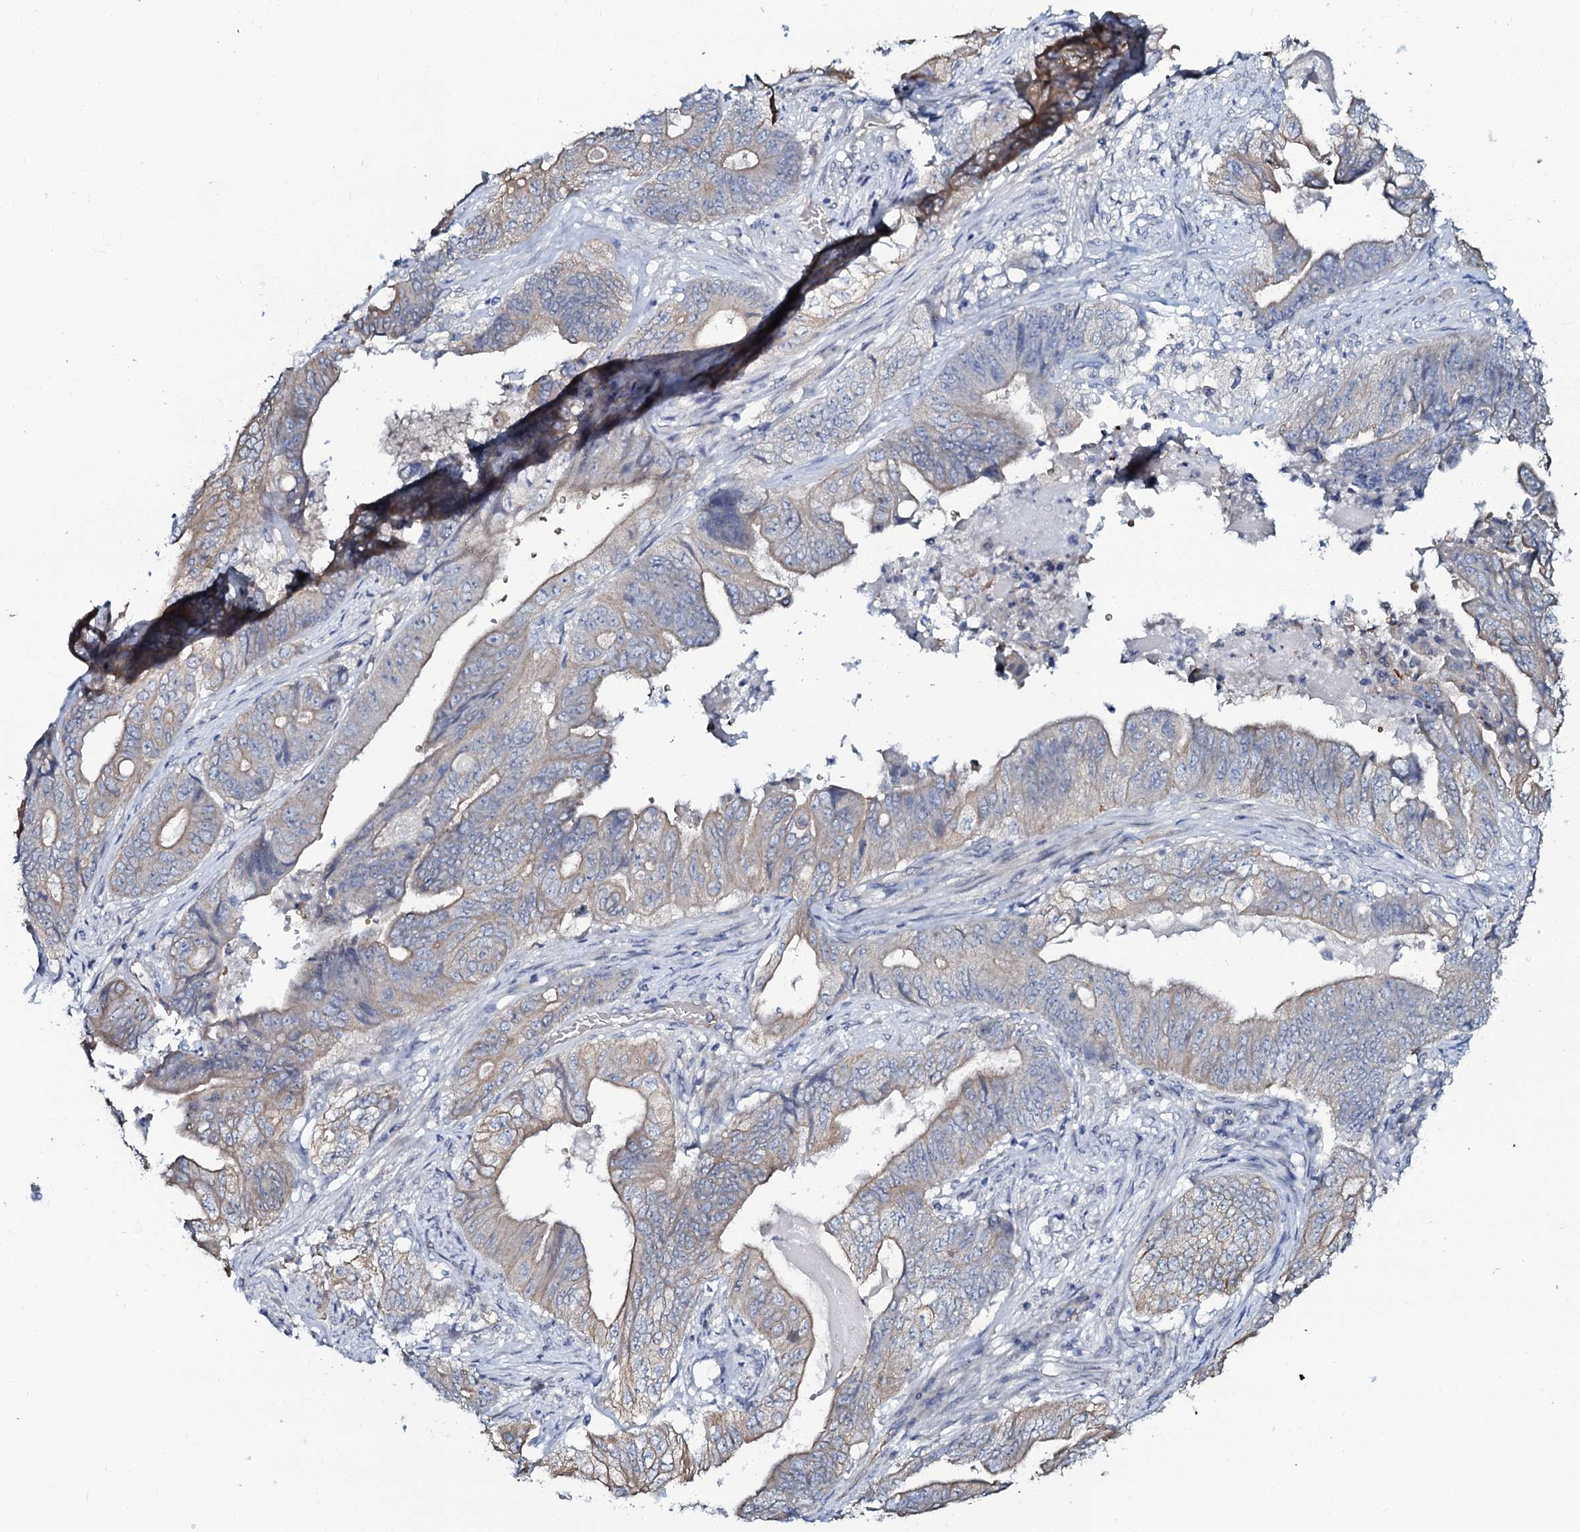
{"staining": {"intensity": "weak", "quantity": "25%-75%", "location": "cytoplasmic/membranous"}, "tissue": "stomach cancer", "cell_type": "Tumor cells", "image_type": "cancer", "snomed": [{"axis": "morphology", "description": "Adenocarcinoma, NOS"}, {"axis": "topography", "description": "Stomach"}], "caption": "A high-resolution micrograph shows immunohistochemistry (IHC) staining of stomach cancer (adenocarcinoma), which shows weak cytoplasmic/membranous expression in about 25%-75% of tumor cells. The staining is performed using DAB brown chromogen to label protein expression. The nuclei are counter-stained blue using hematoxylin.", "gene": "C10orf88", "patient": {"sex": "female", "age": 73}}